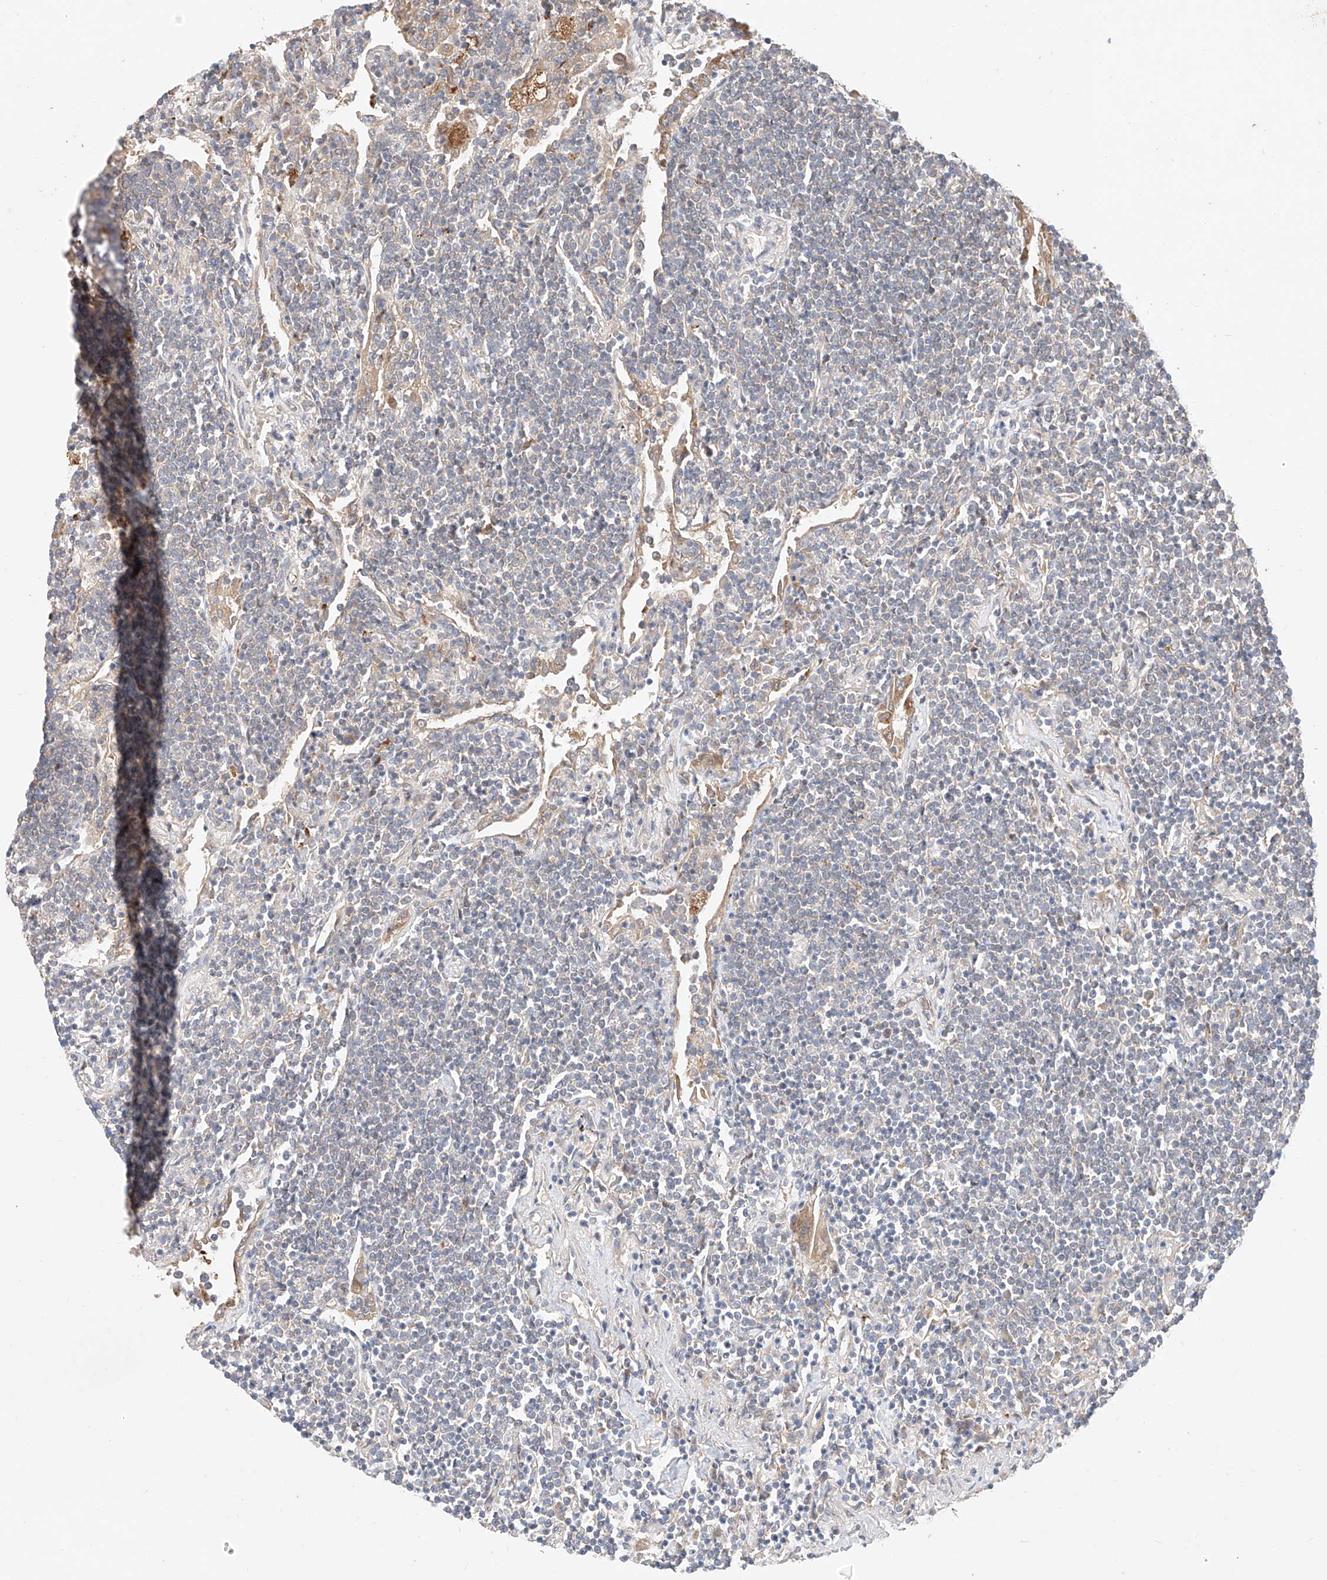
{"staining": {"intensity": "negative", "quantity": "none", "location": "none"}, "tissue": "lymphoma", "cell_type": "Tumor cells", "image_type": "cancer", "snomed": [{"axis": "morphology", "description": "Malignant lymphoma, non-Hodgkin's type, Low grade"}, {"axis": "topography", "description": "Lung"}], "caption": "High magnification brightfield microscopy of lymphoma stained with DAB (3,3'-diaminobenzidine) (brown) and counterstained with hematoxylin (blue): tumor cells show no significant staining.", "gene": "GCNT1", "patient": {"sex": "female", "age": 71}}